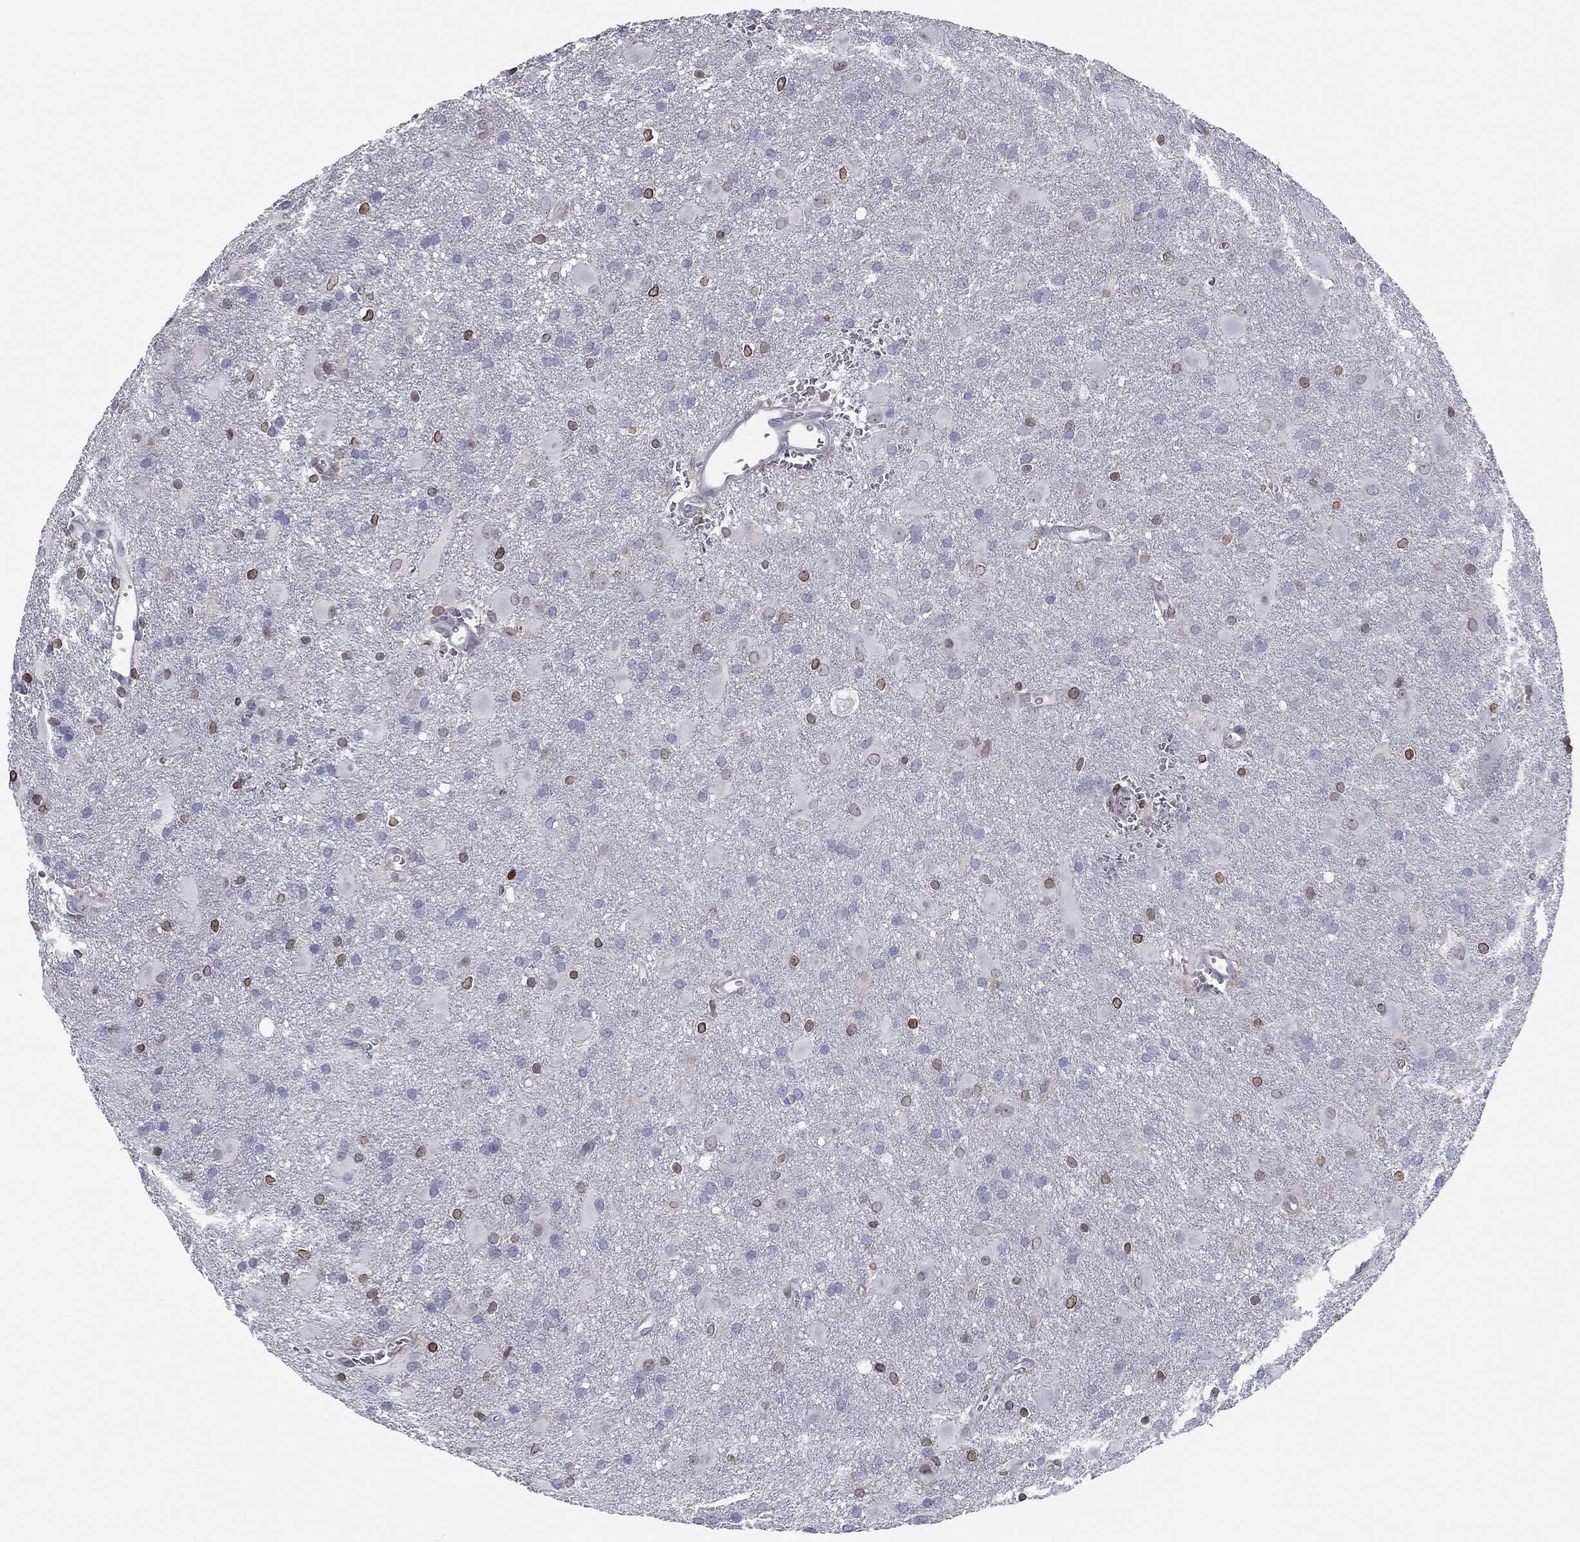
{"staining": {"intensity": "moderate", "quantity": "<25%", "location": "cytoplasmic/membranous,nuclear"}, "tissue": "glioma", "cell_type": "Tumor cells", "image_type": "cancer", "snomed": [{"axis": "morphology", "description": "Glioma, malignant, Low grade"}, {"axis": "topography", "description": "Brain"}], "caption": "Moderate cytoplasmic/membranous and nuclear positivity is identified in approximately <25% of tumor cells in glioma.", "gene": "ESPL1", "patient": {"sex": "male", "age": 58}}